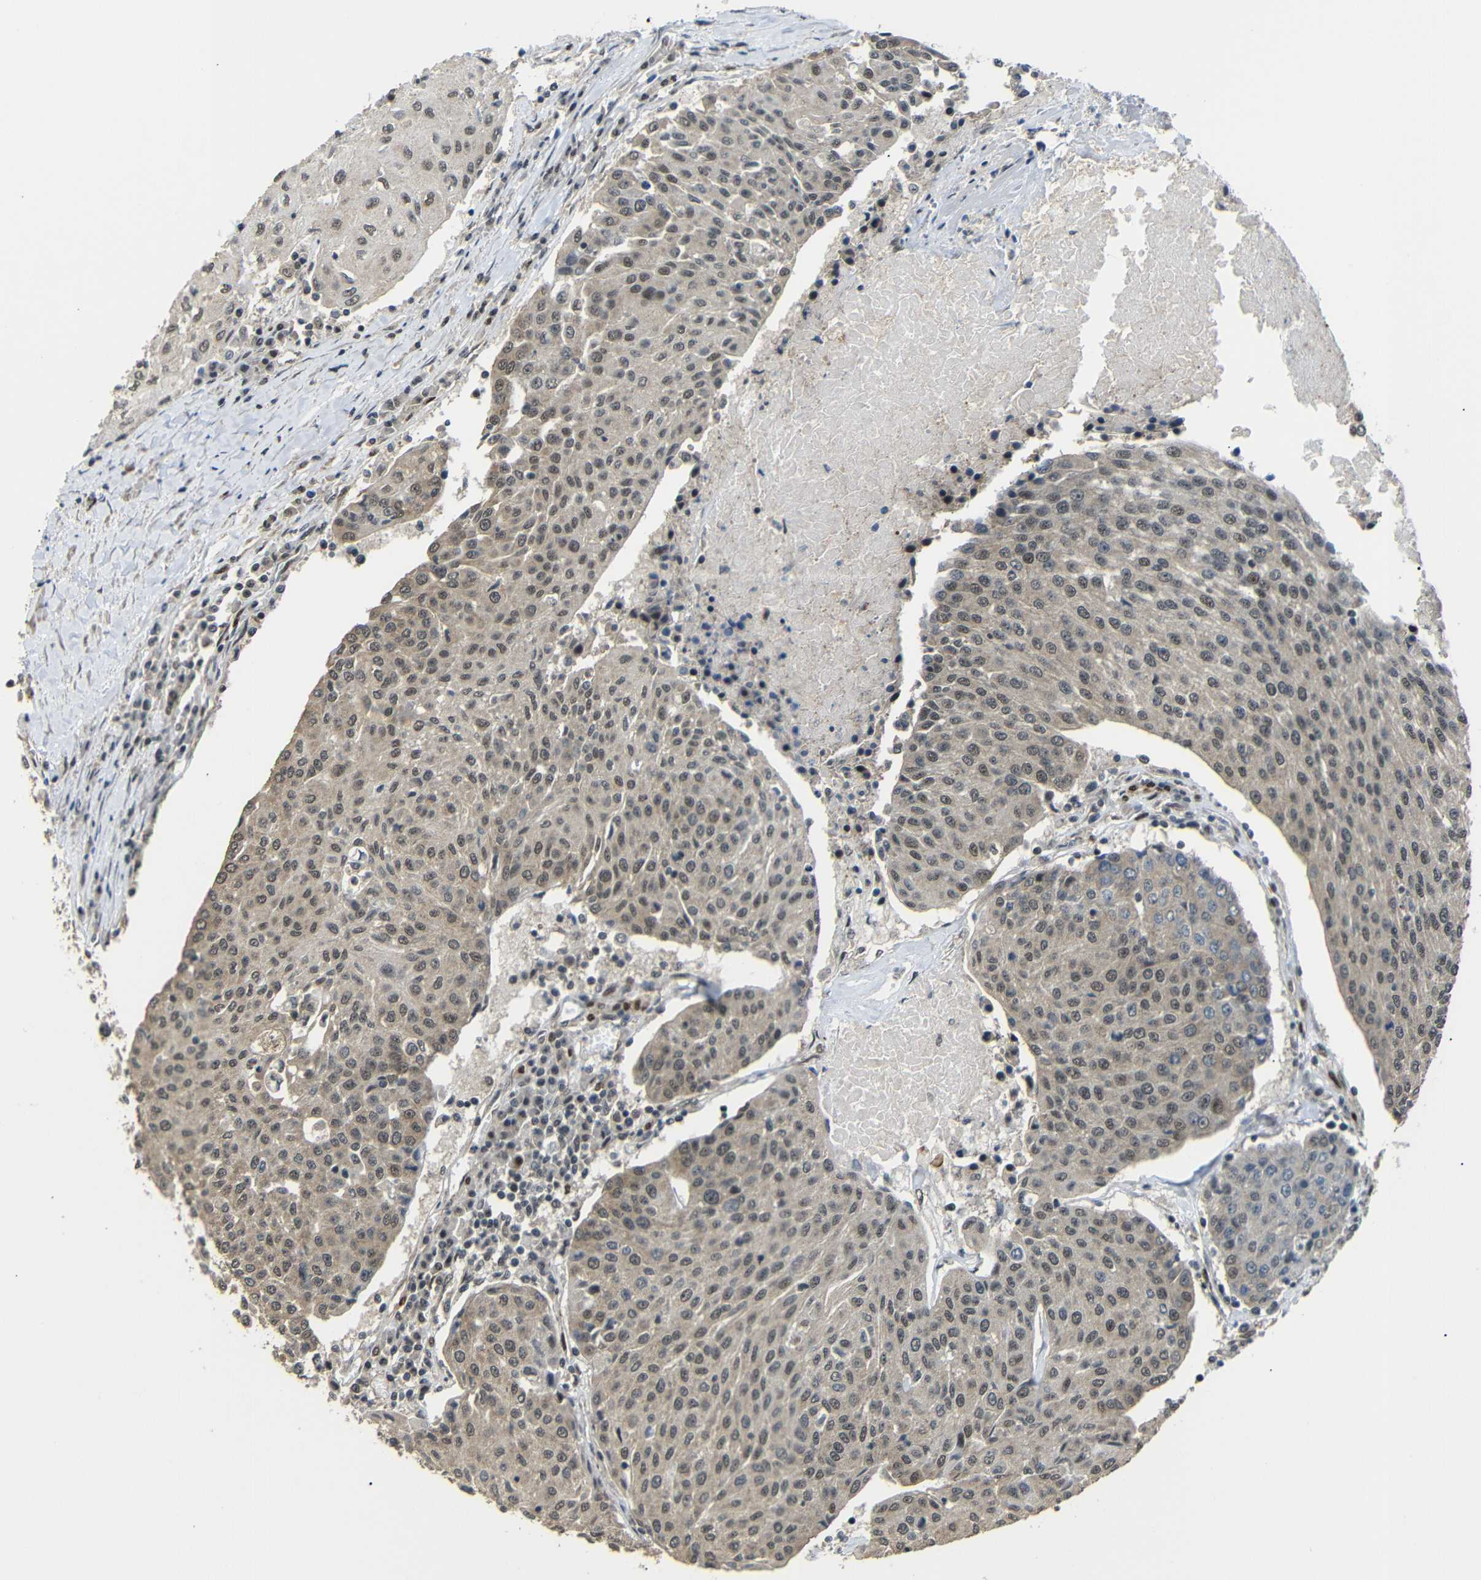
{"staining": {"intensity": "moderate", "quantity": ">75%", "location": "cytoplasmic/membranous,nuclear"}, "tissue": "urothelial cancer", "cell_type": "Tumor cells", "image_type": "cancer", "snomed": [{"axis": "morphology", "description": "Urothelial carcinoma, High grade"}, {"axis": "topography", "description": "Urinary bladder"}], "caption": "Protein expression analysis of human urothelial cancer reveals moderate cytoplasmic/membranous and nuclear expression in about >75% of tumor cells.", "gene": "TBX2", "patient": {"sex": "female", "age": 85}}